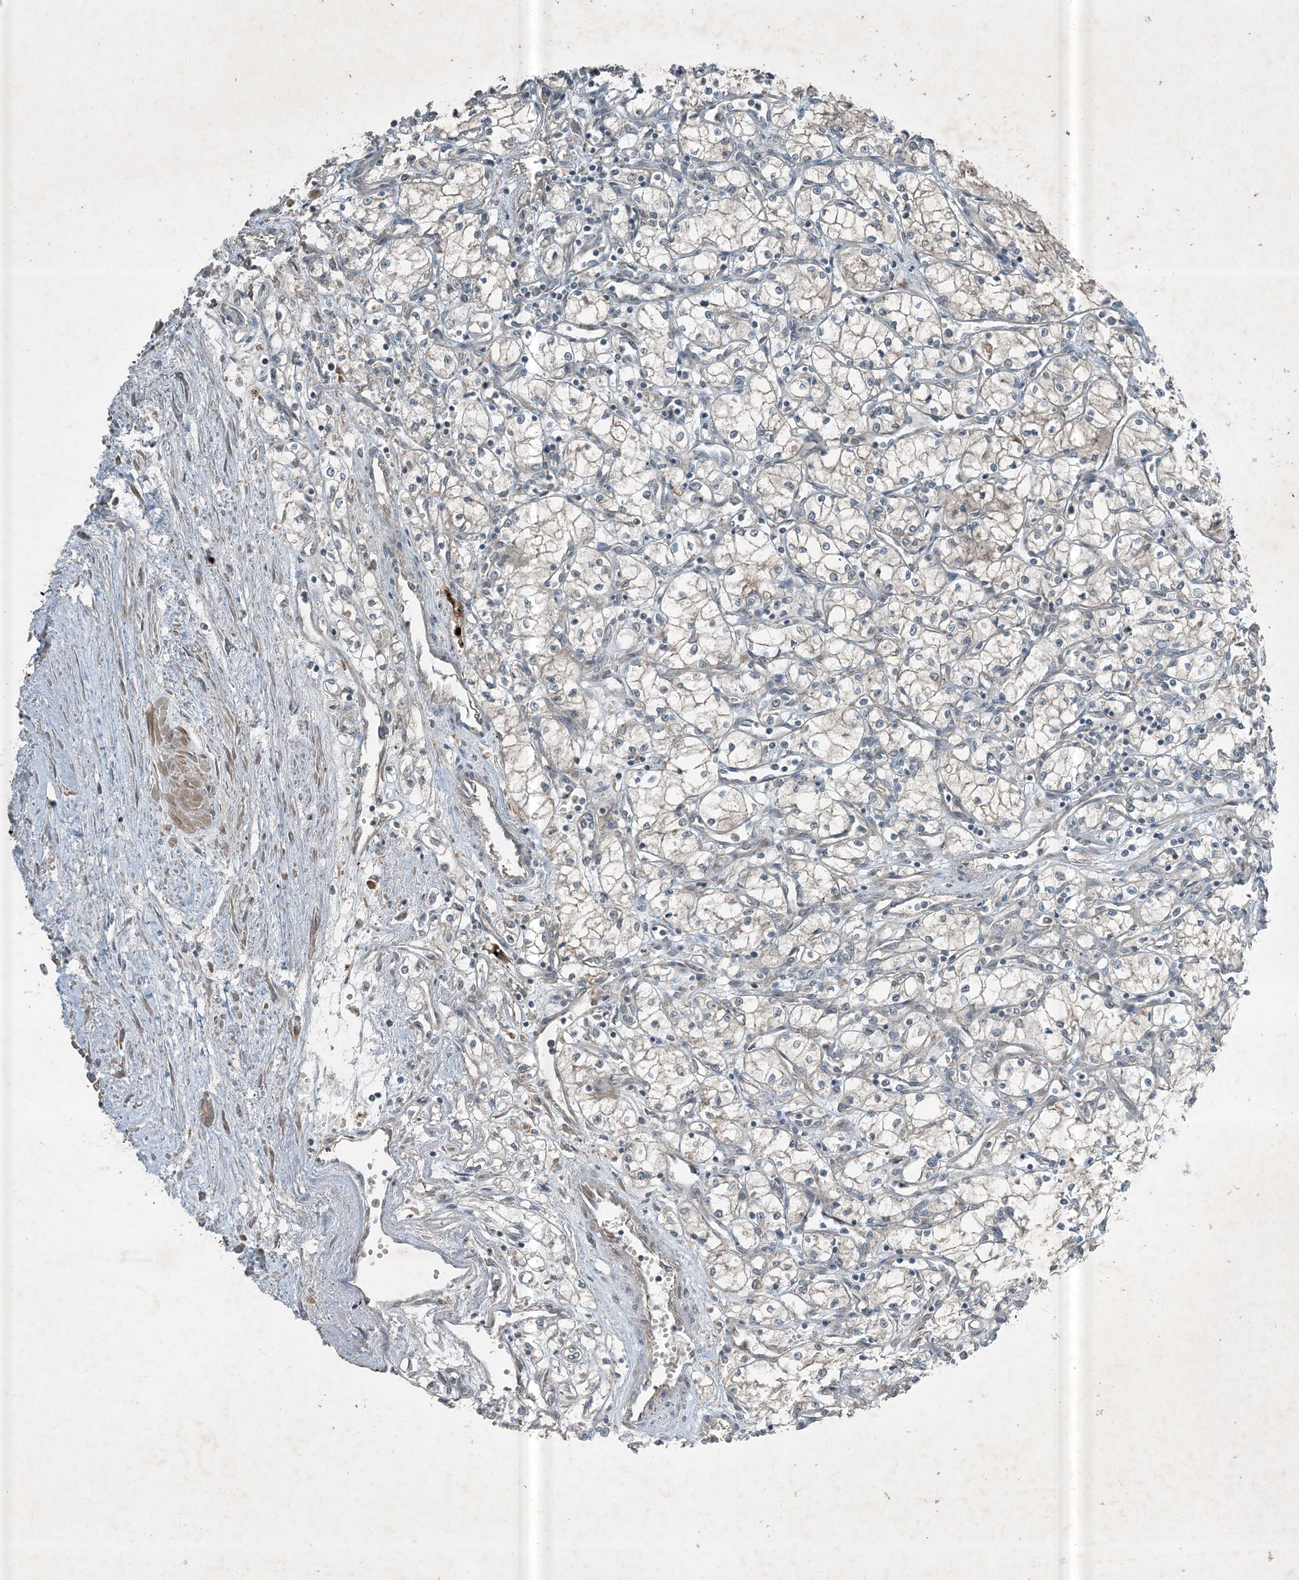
{"staining": {"intensity": "negative", "quantity": "none", "location": "none"}, "tissue": "renal cancer", "cell_type": "Tumor cells", "image_type": "cancer", "snomed": [{"axis": "morphology", "description": "Adenocarcinoma, NOS"}, {"axis": "topography", "description": "Kidney"}], "caption": "A high-resolution image shows IHC staining of renal cancer, which shows no significant staining in tumor cells. (Brightfield microscopy of DAB immunohistochemistry at high magnification).", "gene": "MDN1", "patient": {"sex": "male", "age": 59}}